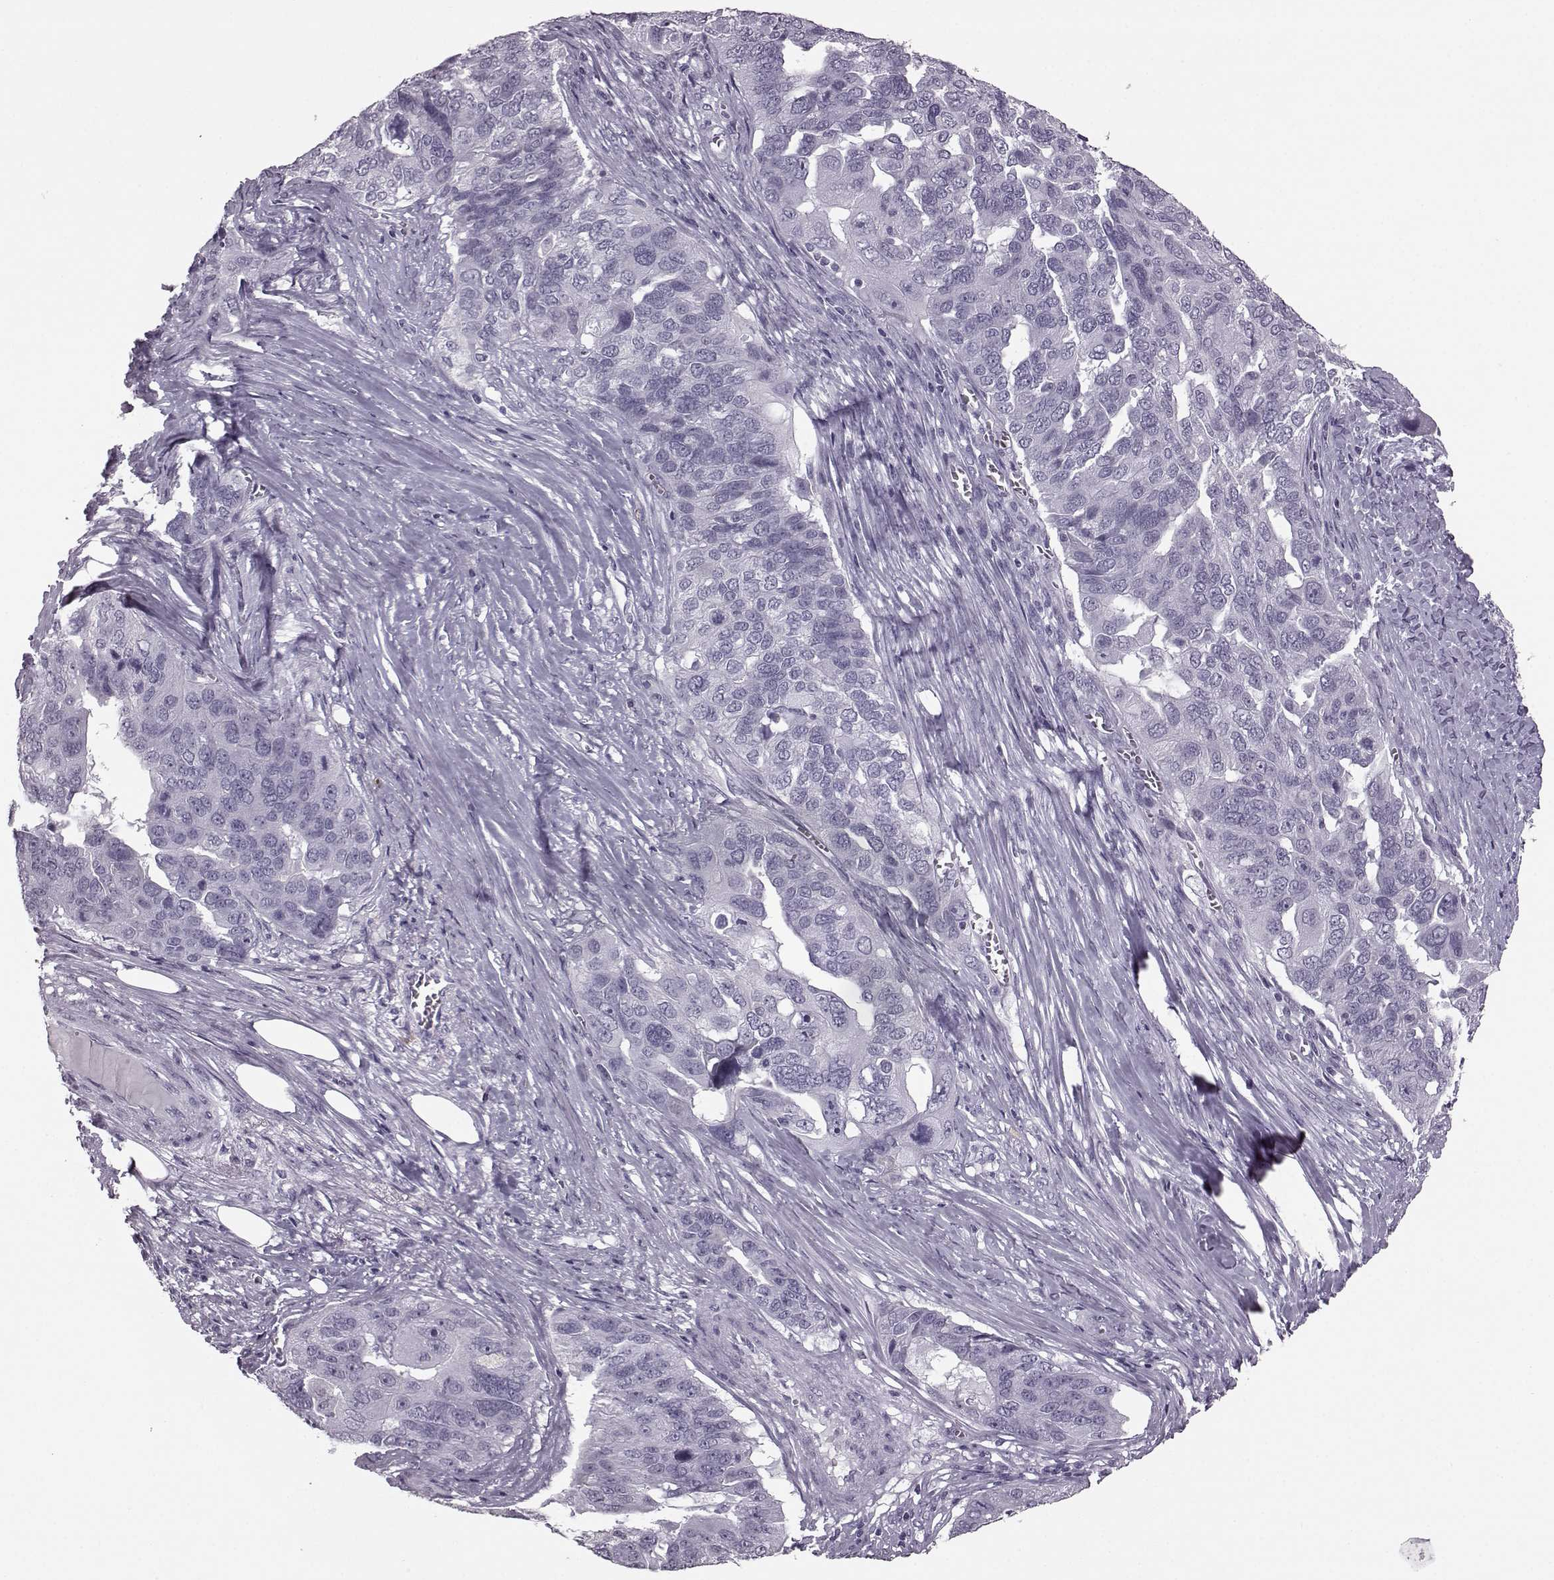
{"staining": {"intensity": "negative", "quantity": "none", "location": "none"}, "tissue": "ovarian cancer", "cell_type": "Tumor cells", "image_type": "cancer", "snomed": [{"axis": "morphology", "description": "Carcinoma, endometroid"}, {"axis": "topography", "description": "Soft tissue"}, {"axis": "topography", "description": "Ovary"}], "caption": "Immunohistochemical staining of ovarian cancer shows no significant expression in tumor cells.", "gene": "JSRP1", "patient": {"sex": "female", "age": 52}}